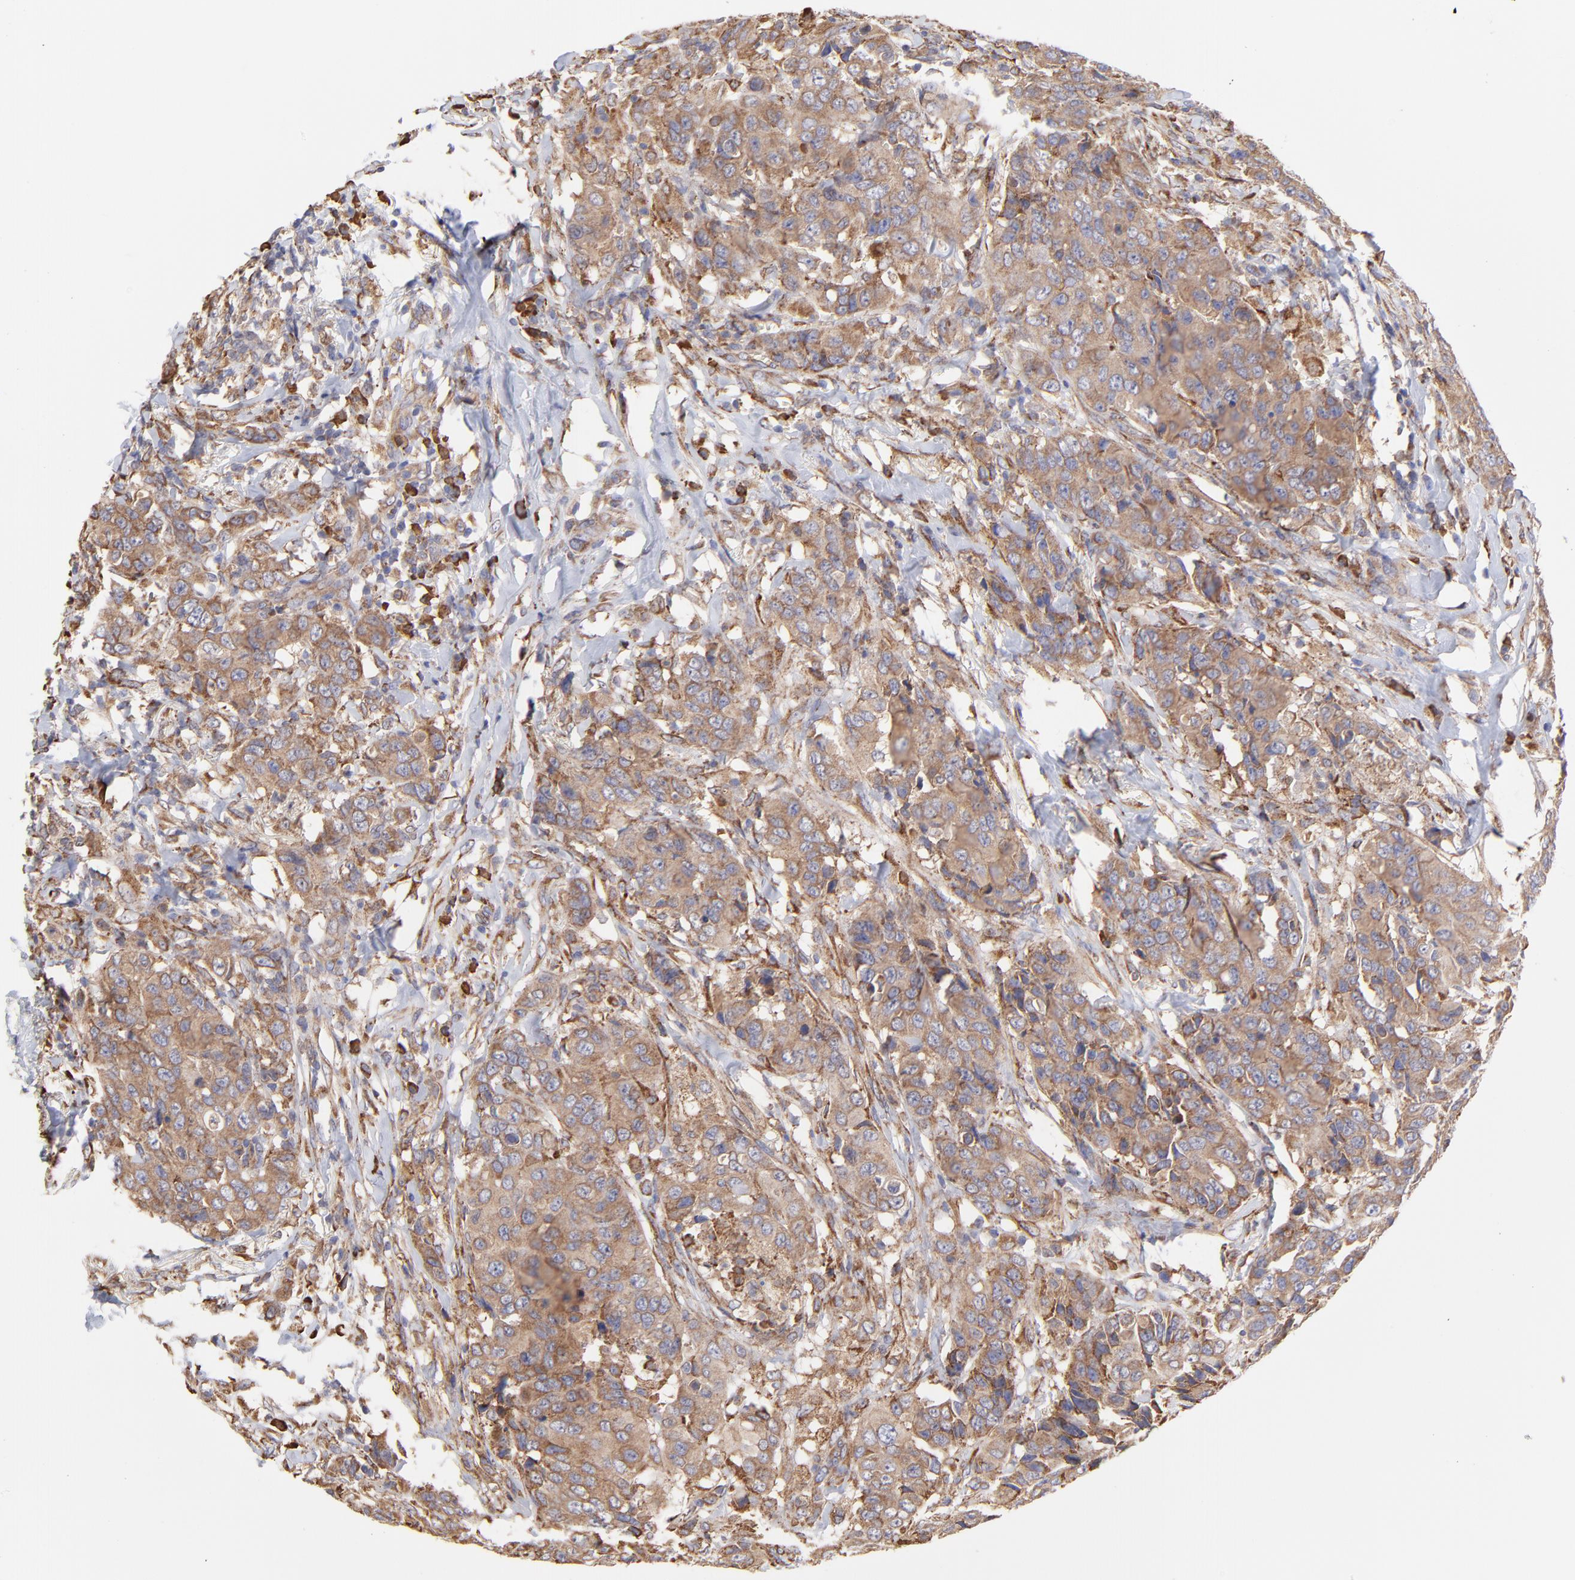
{"staining": {"intensity": "moderate", "quantity": ">75%", "location": "cytoplasmic/membranous"}, "tissue": "breast cancer", "cell_type": "Tumor cells", "image_type": "cancer", "snomed": [{"axis": "morphology", "description": "Duct carcinoma"}, {"axis": "topography", "description": "Breast"}], "caption": "This is an image of immunohistochemistry (IHC) staining of breast infiltrating ductal carcinoma, which shows moderate positivity in the cytoplasmic/membranous of tumor cells.", "gene": "PFKM", "patient": {"sex": "female", "age": 54}}